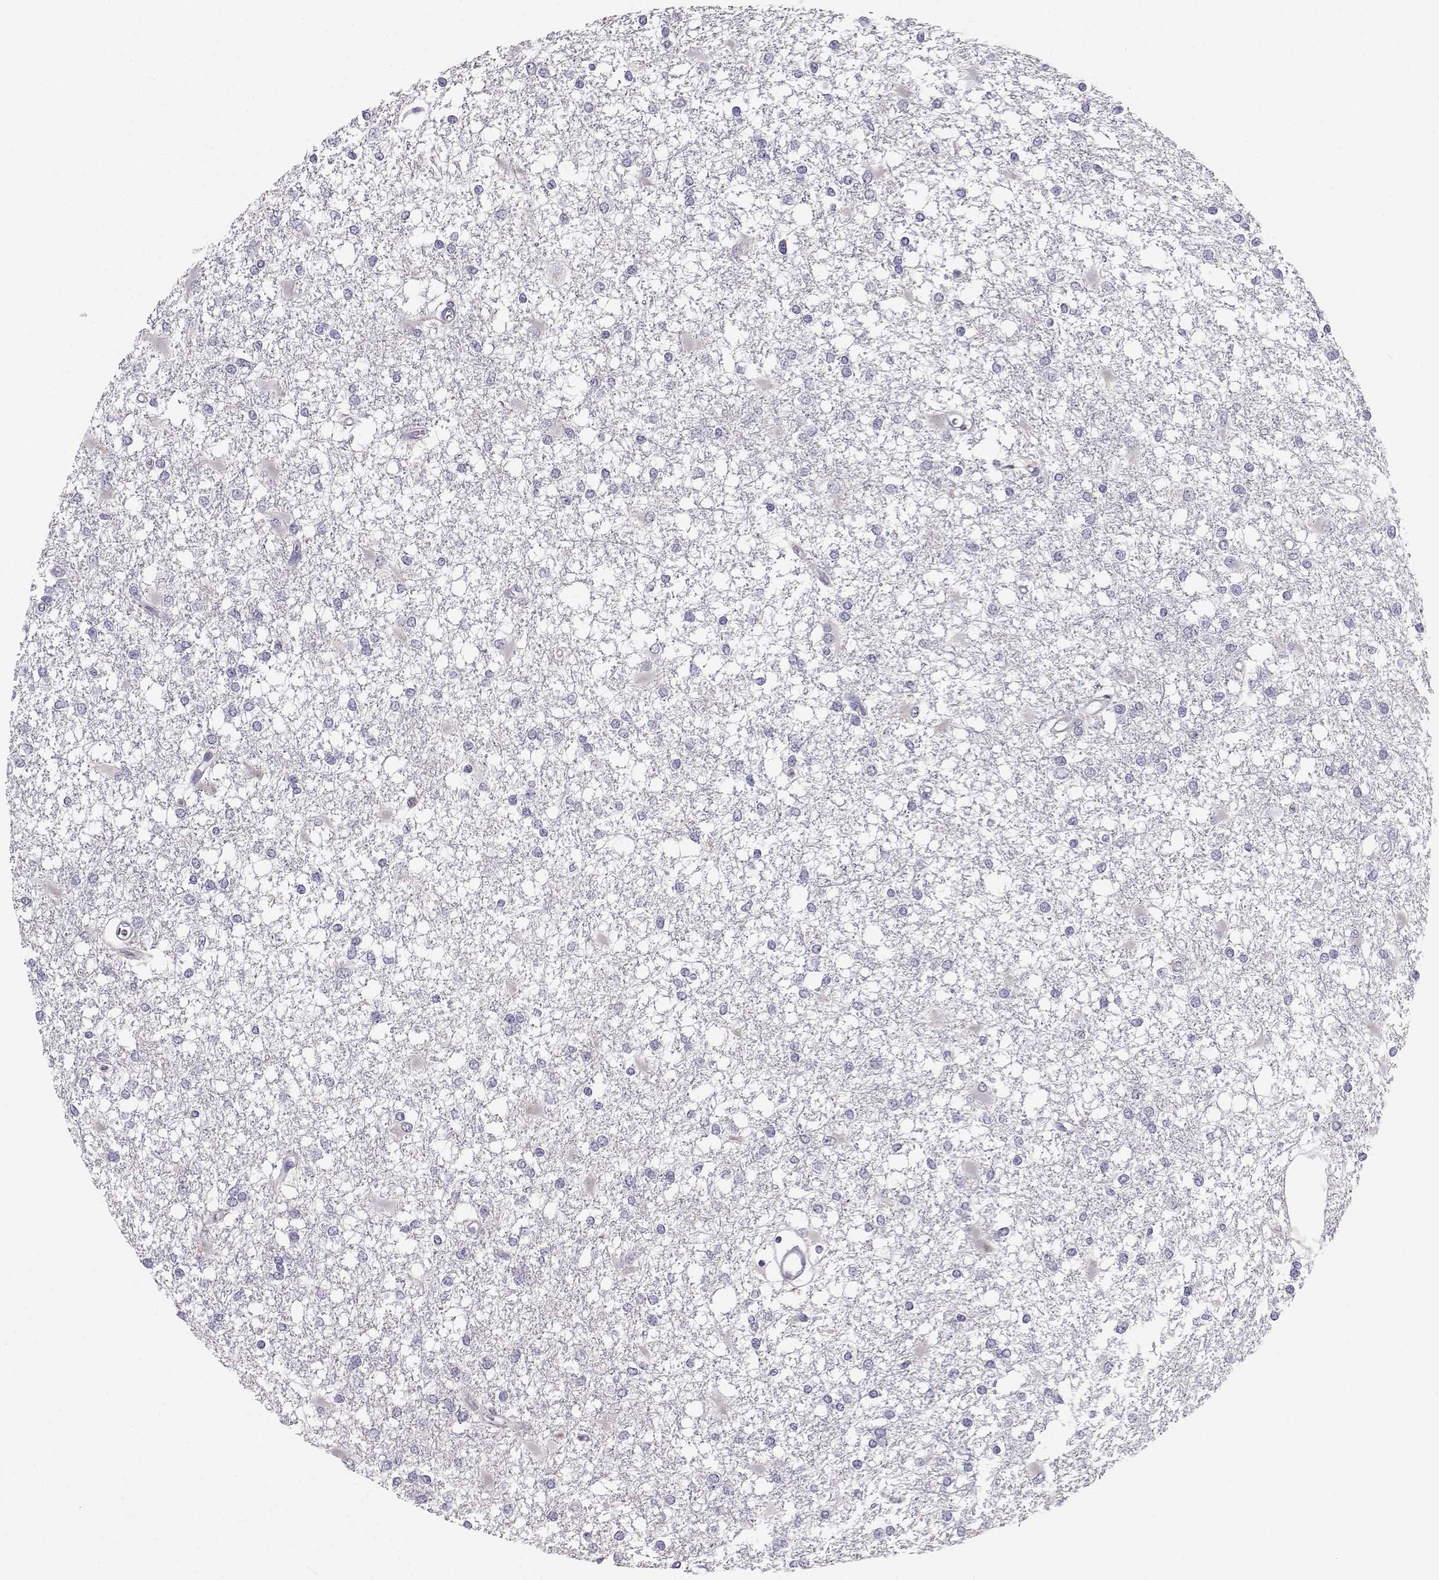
{"staining": {"intensity": "negative", "quantity": "none", "location": "none"}, "tissue": "glioma", "cell_type": "Tumor cells", "image_type": "cancer", "snomed": [{"axis": "morphology", "description": "Glioma, malignant, High grade"}, {"axis": "topography", "description": "Cerebral cortex"}], "caption": "DAB (3,3'-diaminobenzidine) immunohistochemical staining of human glioma shows no significant staining in tumor cells. (Brightfield microscopy of DAB IHC at high magnification).", "gene": "MROH7", "patient": {"sex": "male", "age": 79}}